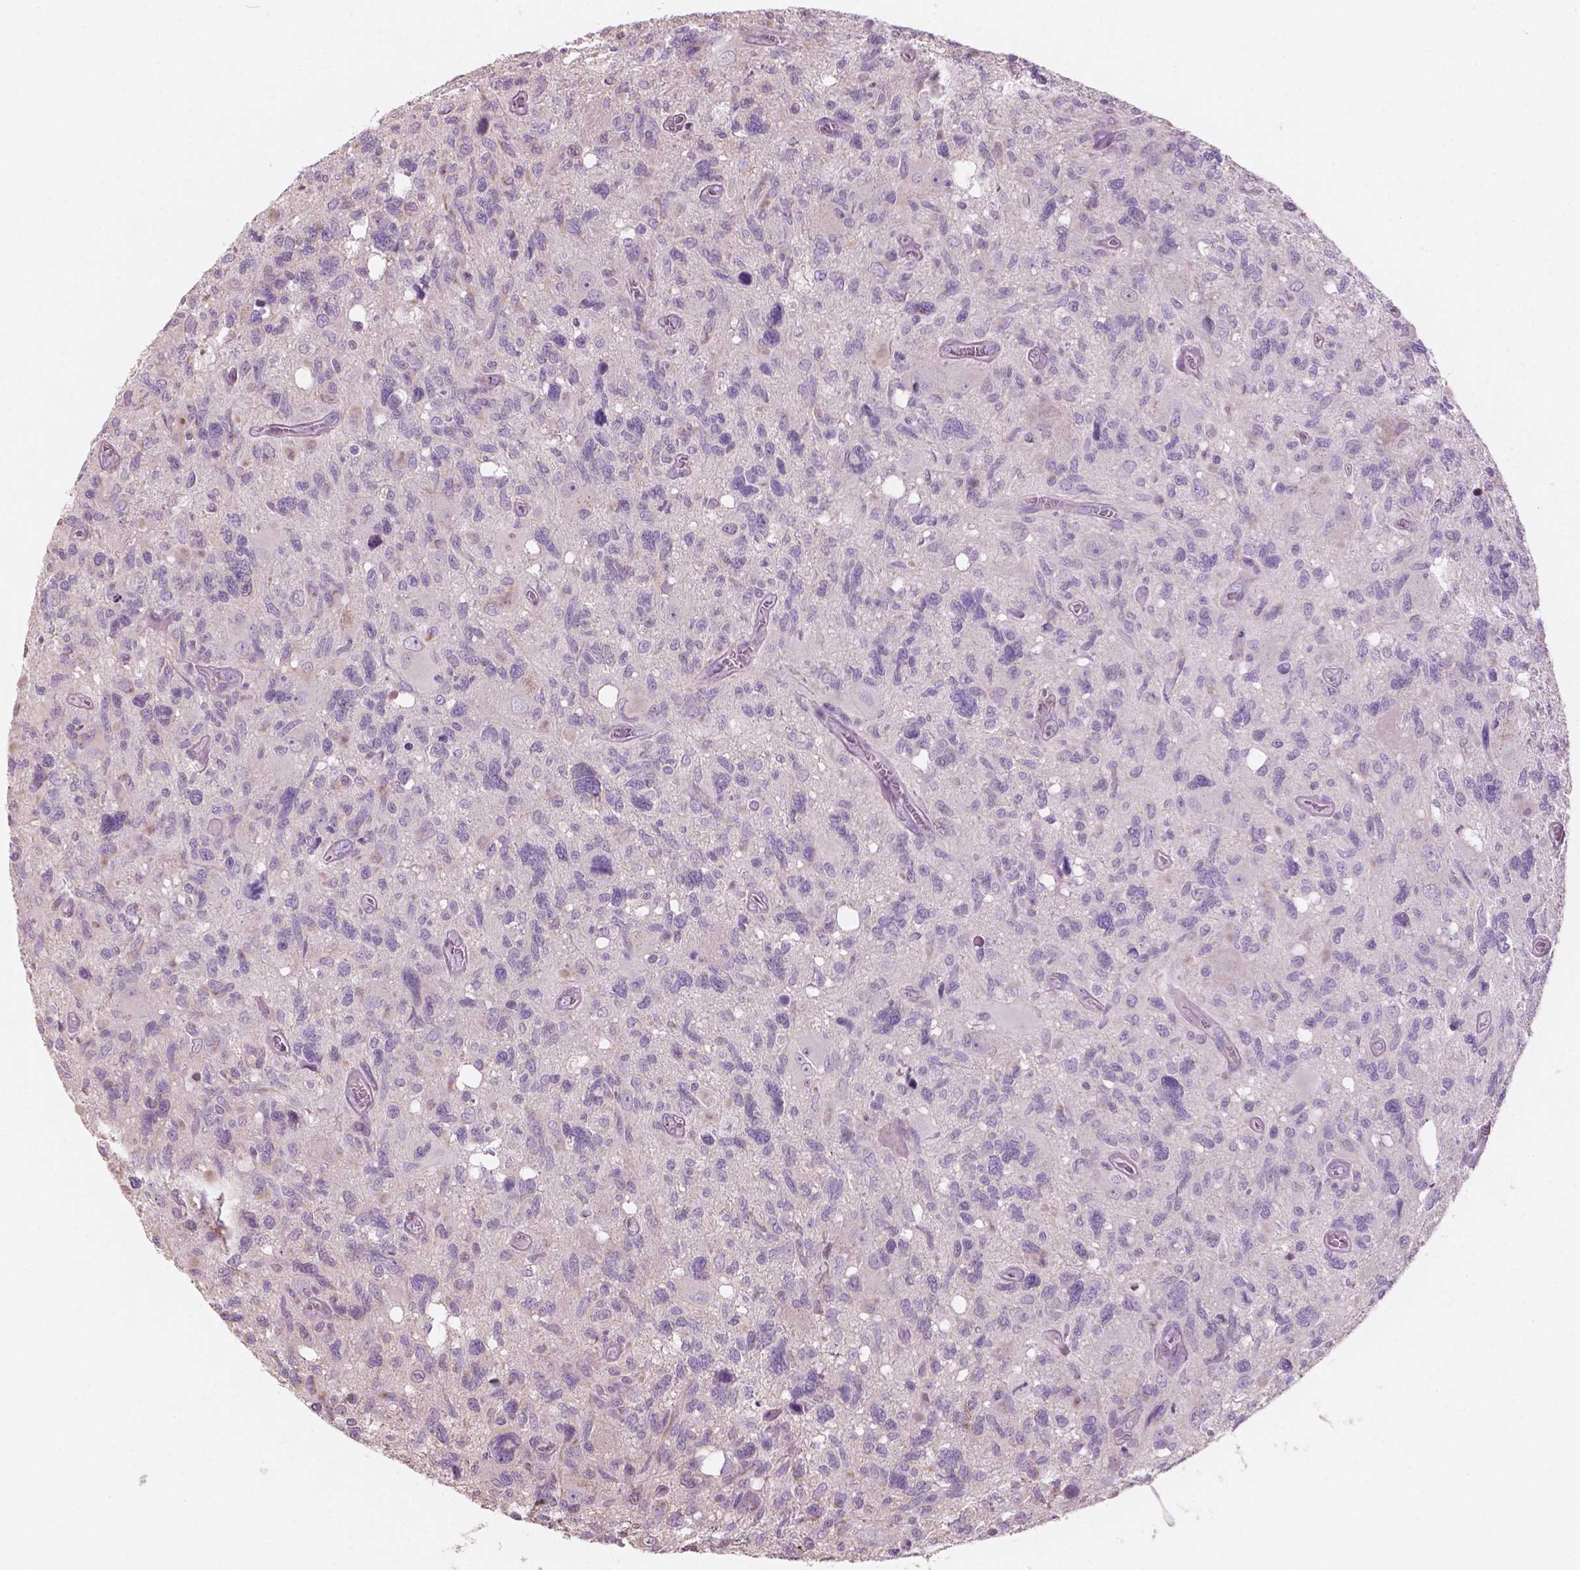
{"staining": {"intensity": "negative", "quantity": "none", "location": "none"}, "tissue": "glioma", "cell_type": "Tumor cells", "image_type": "cancer", "snomed": [{"axis": "morphology", "description": "Glioma, malignant, High grade"}, {"axis": "topography", "description": "Brain"}], "caption": "Immunohistochemistry histopathology image of neoplastic tissue: human glioma stained with DAB reveals no significant protein positivity in tumor cells.", "gene": "AWAT1", "patient": {"sex": "male", "age": 49}}